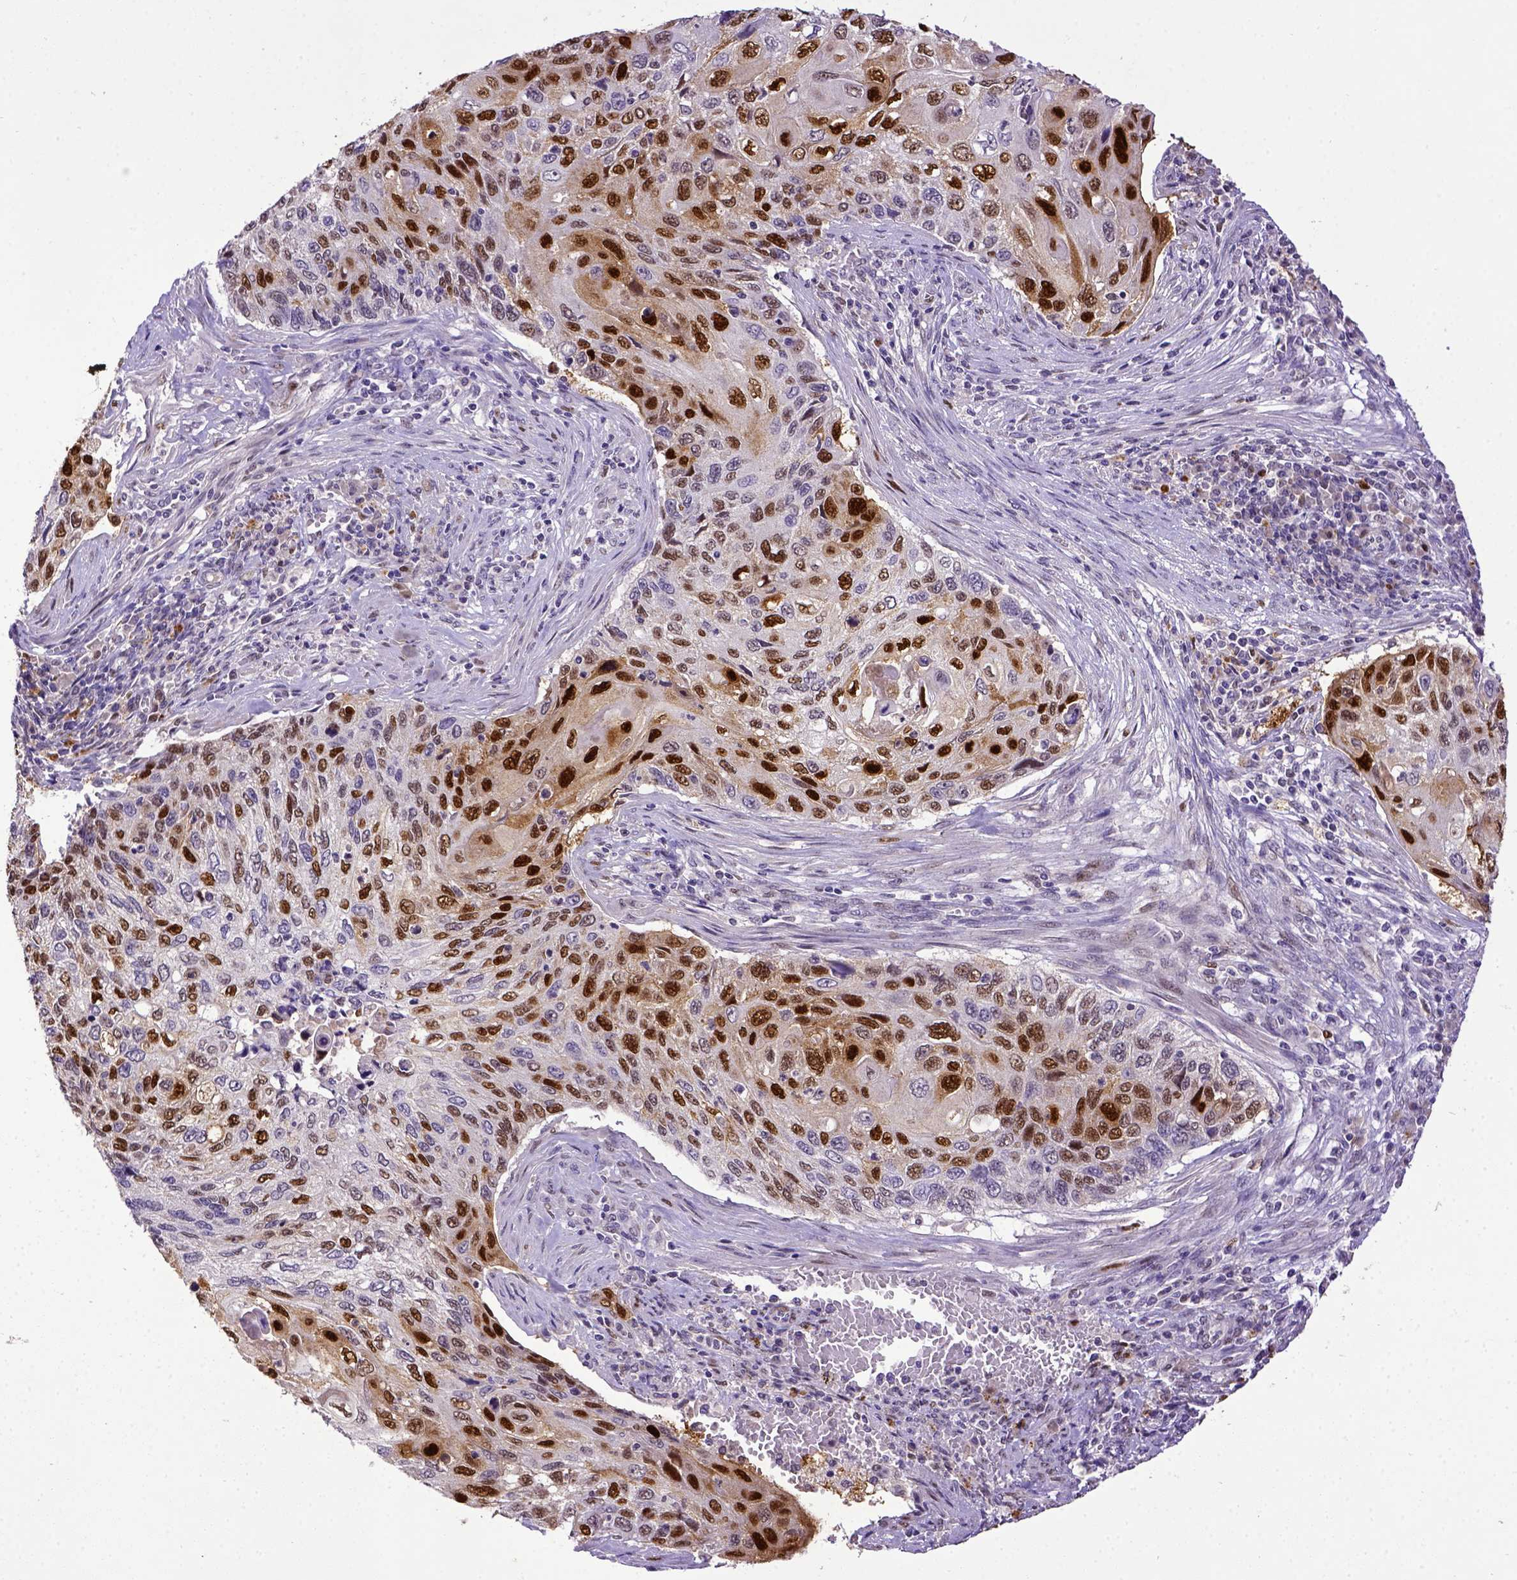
{"staining": {"intensity": "strong", "quantity": "25%-75%", "location": "nuclear"}, "tissue": "cervical cancer", "cell_type": "Tumor cells", "image_type": "cancer", "snomed": [{"axis": "morphology", "description": "Squamous cell carcinoma, NOS"}, {"axis": "topography", "description": "Cervix"}], "caption": "This histopathology image demonstrates immunohistochemistry (IHC) staining of human squamous cell carcinoma (cervical), with high strong nuclear expression in approximately 25%-75% of tumor cells.", "gene": "CDKN1A", "patient": {"sex": "female", "age": 70}}